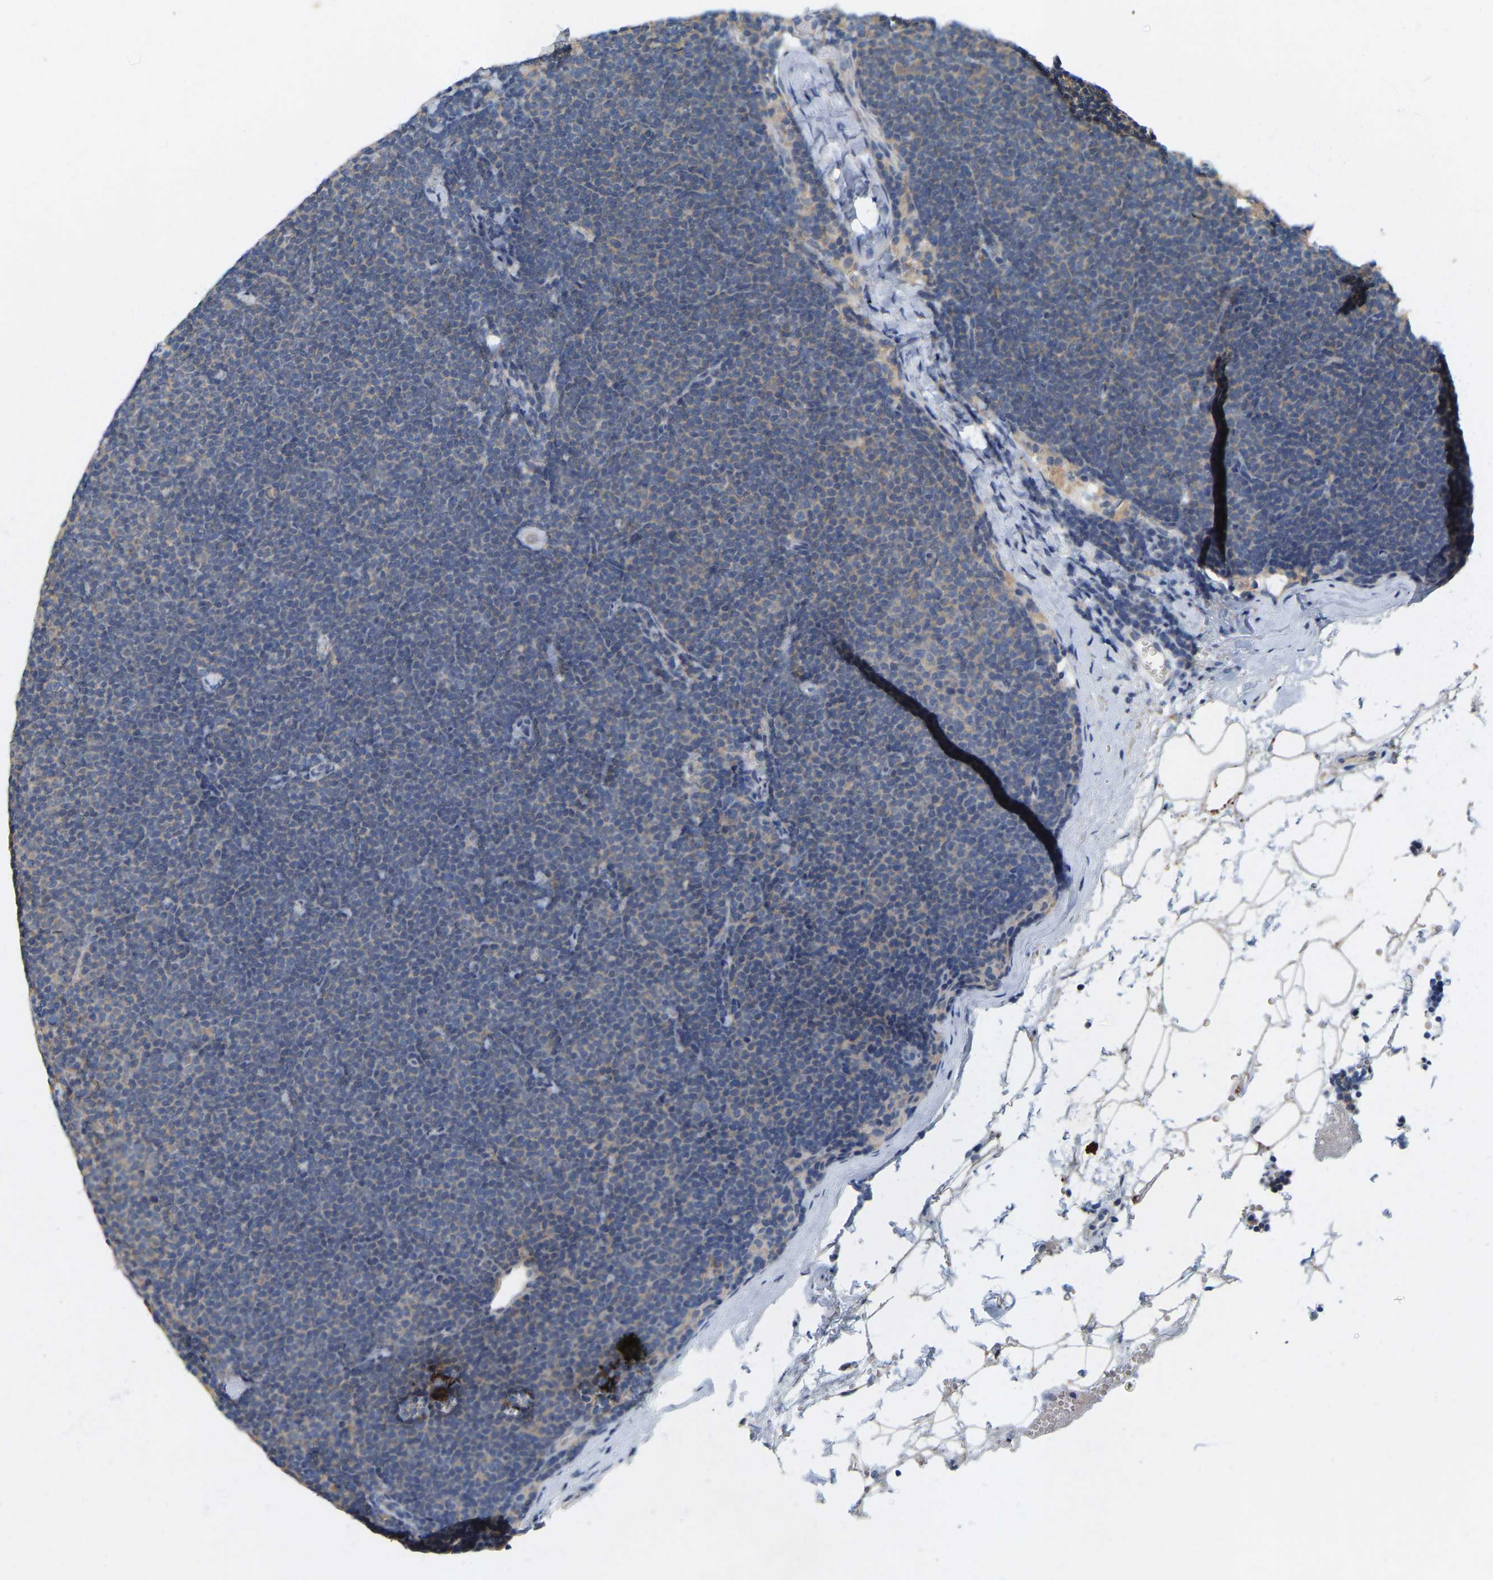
{"staining": {"intensity": "negative", "quantity": "none", "location": "none"}, "tissue": "lymphoma", "cell_type": "Tumor cells", "image_type": "cancer", "snomed": [{"axis": "morphology", "description": "Malignant lymphoma, non-Hodgkin's type, Low grade"}, {"axis": "topography", "description": "Lymph node"}], "caption": "A photomicrograph of human lymphoma is negative for staining in tumor cells.", "gene": "WIPI2", "patient": {"sex": "female", "age": 53}}